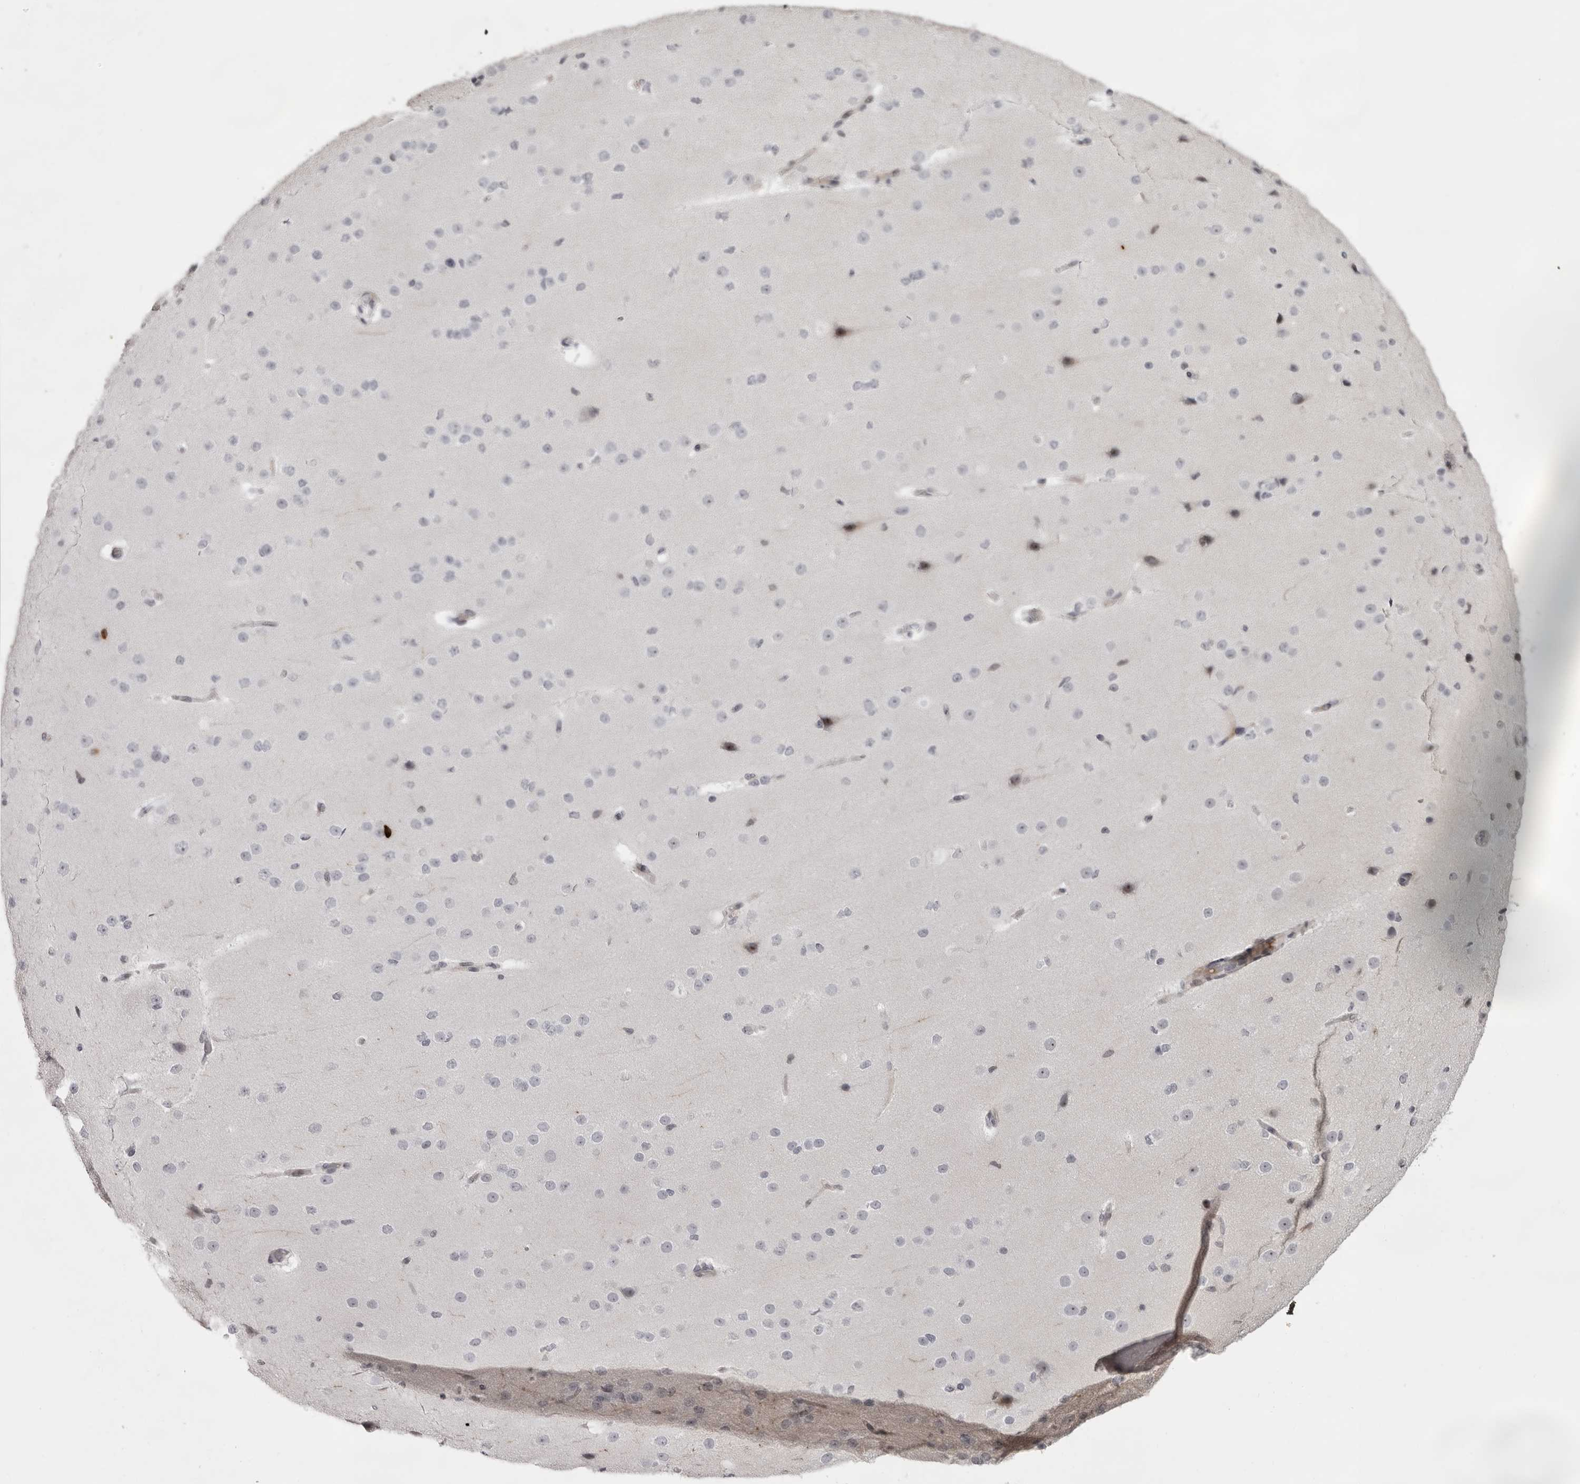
{"staining": {"intensity": "negative", "quantity": "none", "location": "none"}, "tissue": "cerebral cortex", "cell_type": "Endothelial cells", "image_type": "normal", "snomed": [{"axis": "morphology", "description": "Normal tissue, NOS"}, {"axis": "morphology", "description": "Developmental malformation"}, {"axis": "topography", "description": "Cerebral cortex"}], "caption": "This is a histopathology image of IHC staining of benign cerebral cortex, which shows no expression in endothelial cells.", "gene": "NUDT18", "patient": {"sex": "female", "age": 30}}